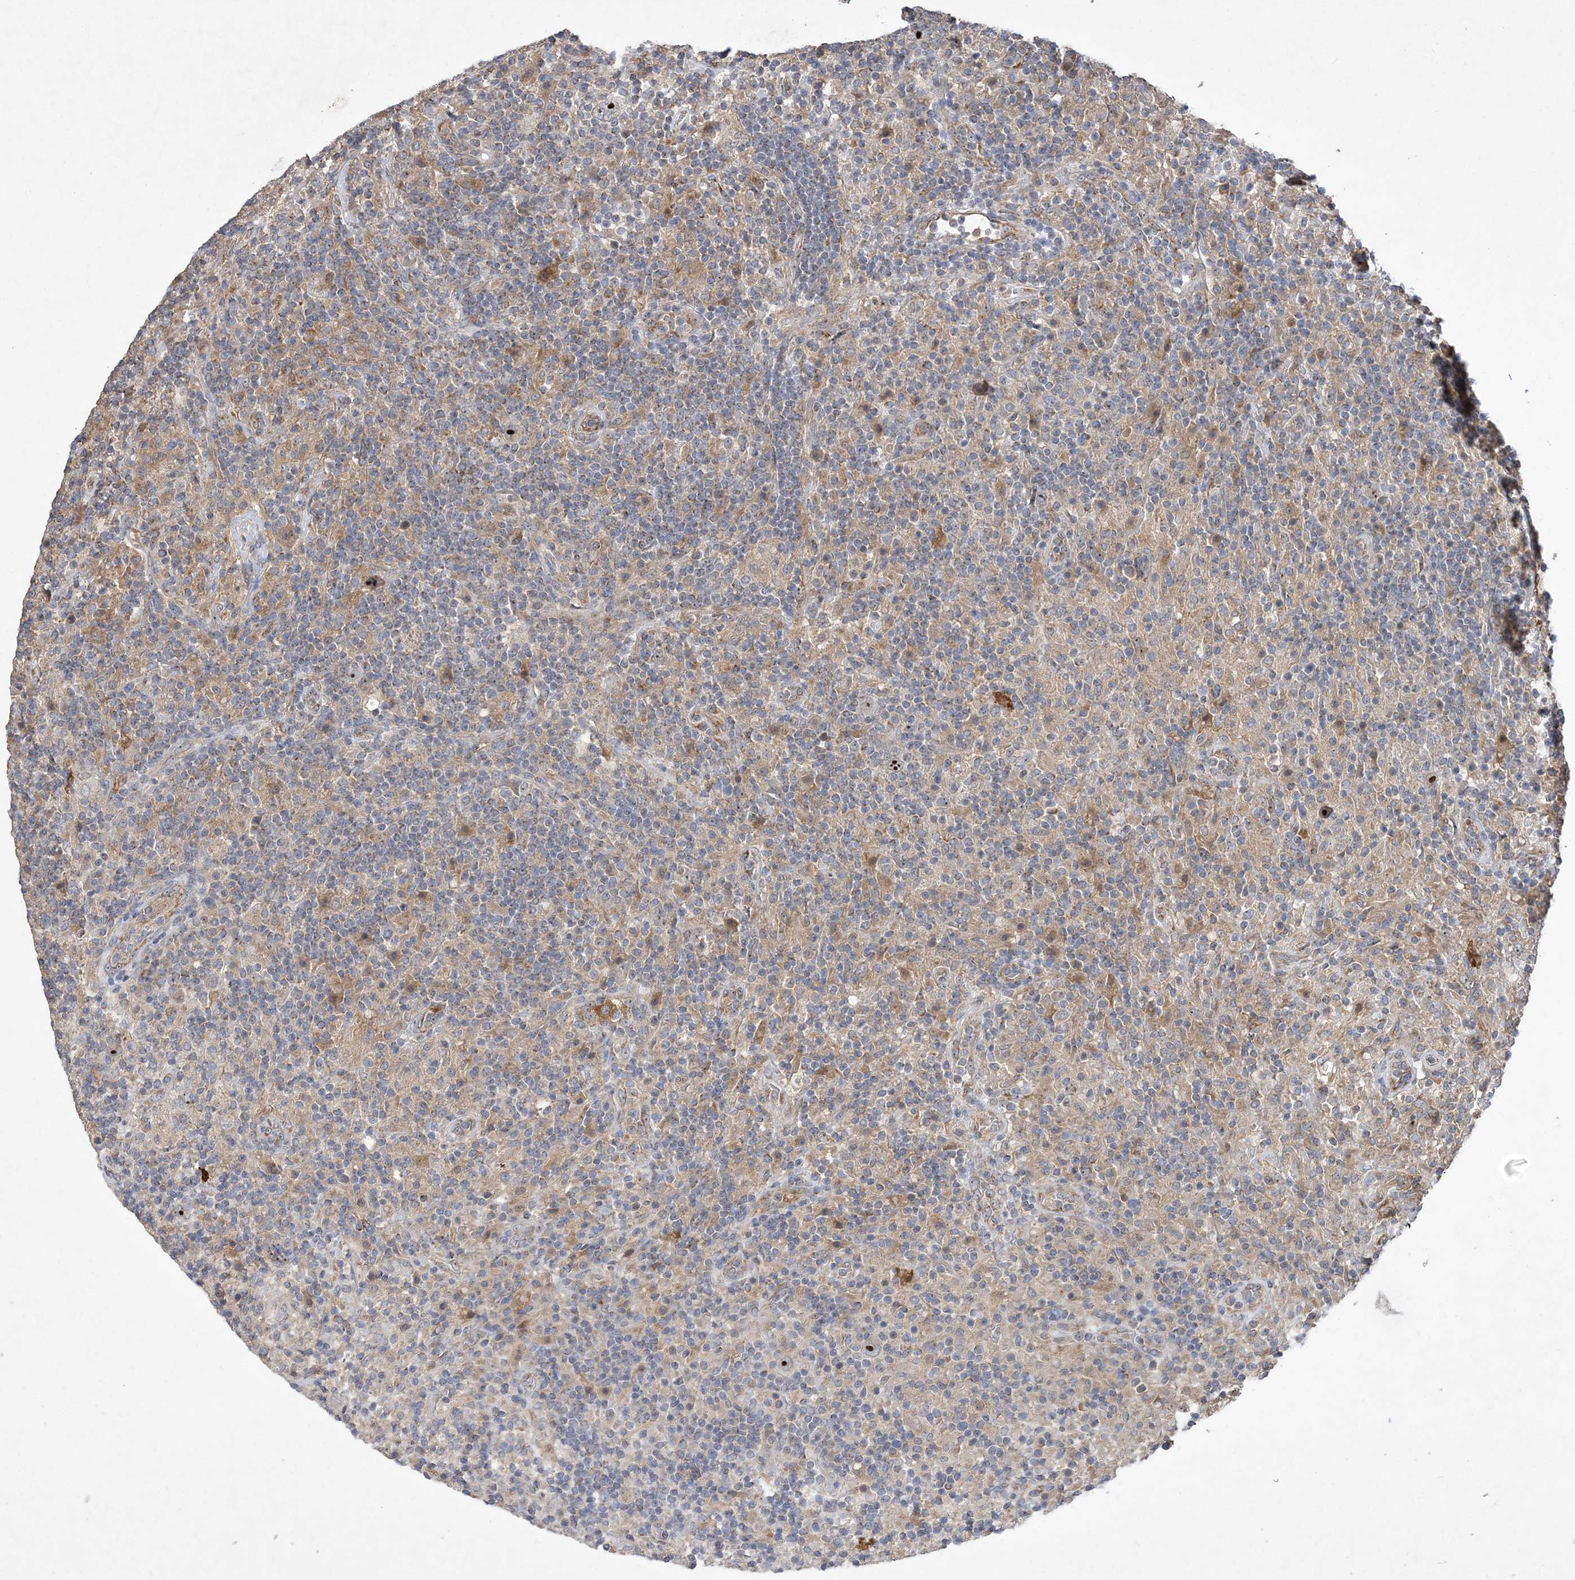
{"staining": {"intensity": "moderate", "quantity": ">75%", "location": "nuclear"}, "tissue": "lymphoma", "cell_type": "Tumor cells", "image_type": "cancer", "snomed": [{"axis": "morphology", "description": "Hodgkin's disease, NOS"}, {"axis": "topography", "description": "Lymph node"}], "caption": "Immunohistochemical staining of Hodgkin's disease exhibits medium levels of moderate nuclear protein expression in approximately >75% of tumor cells.", "gene": "FEZ2", "patient": {"sex": "male", "age": 70}}